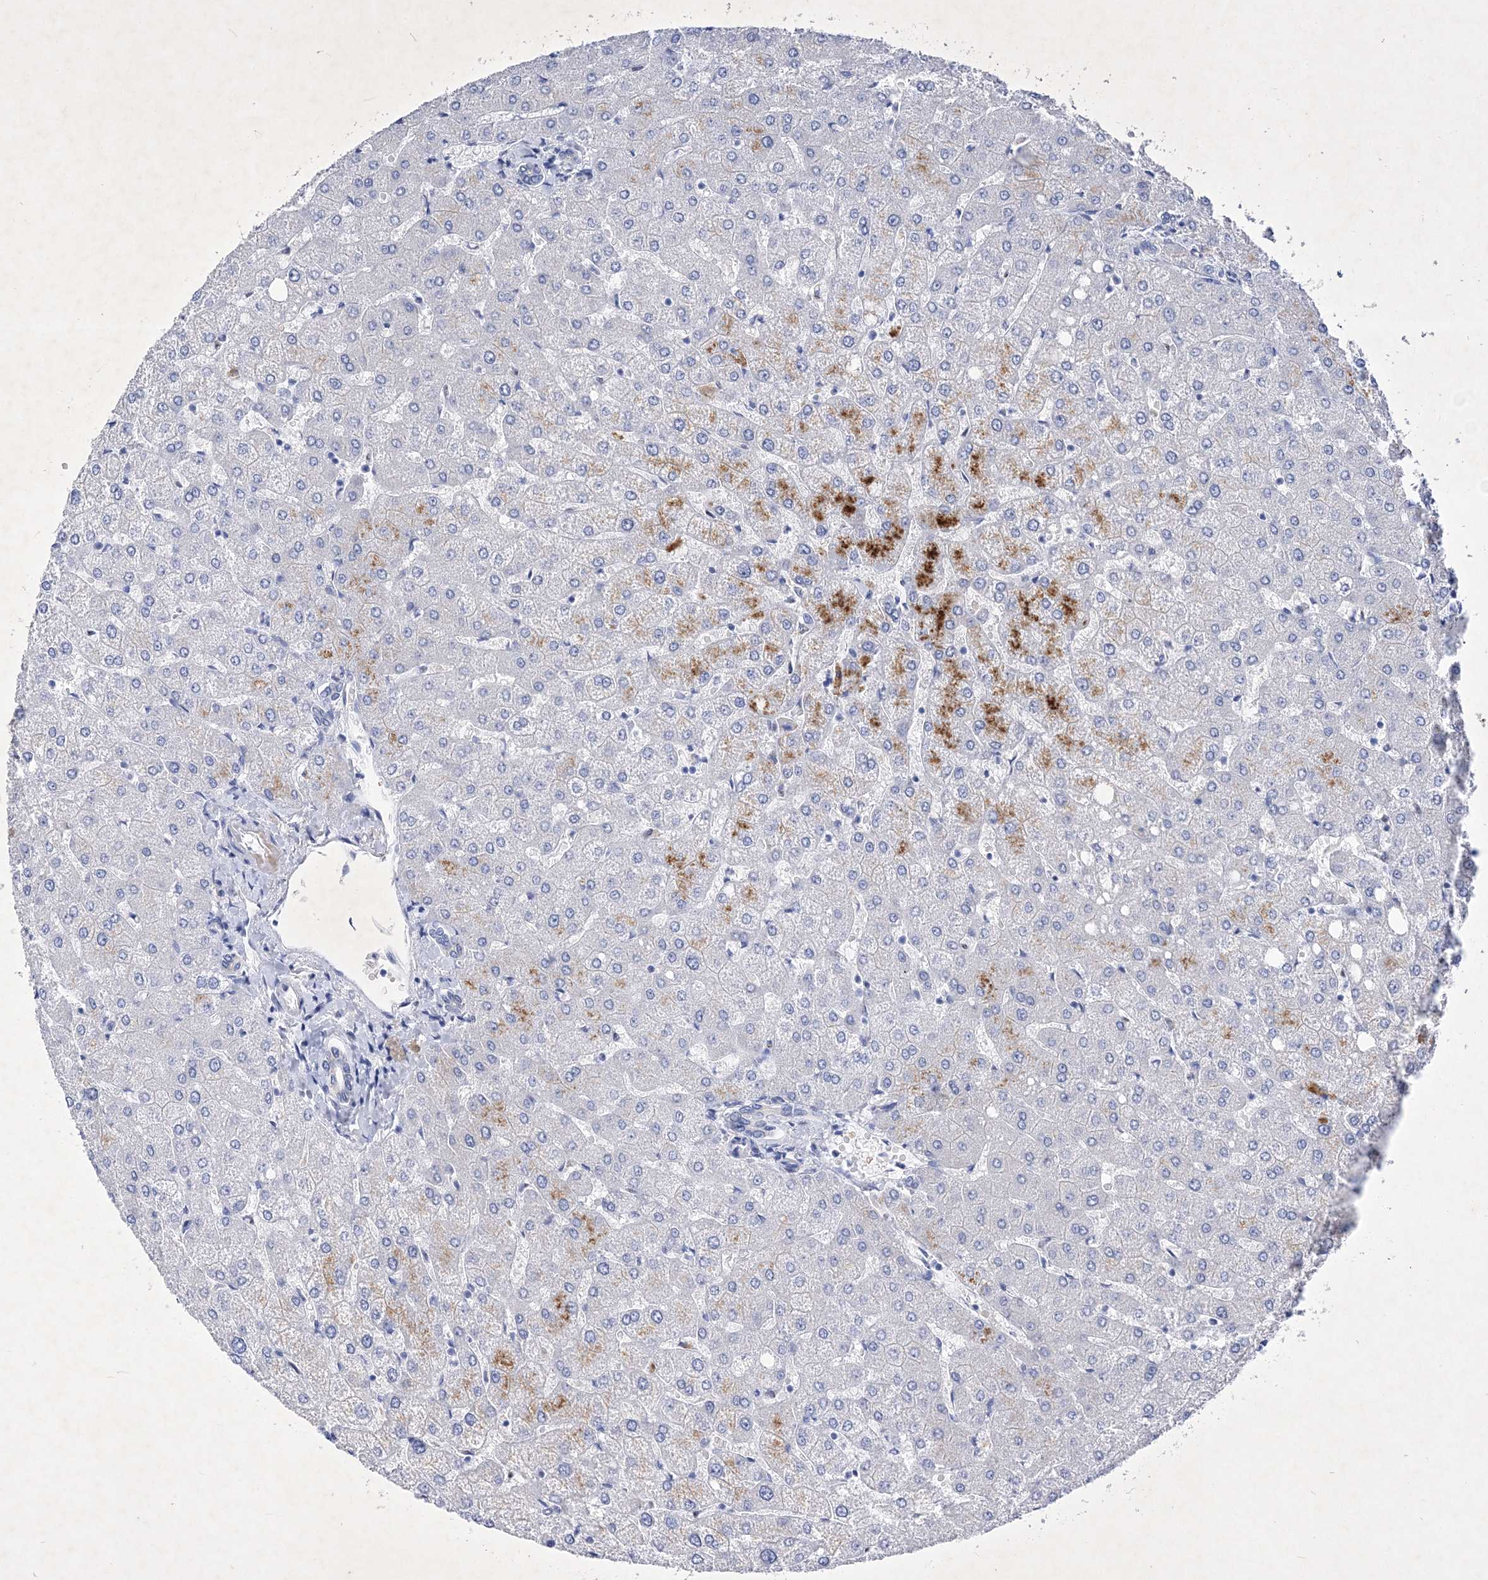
{"staining": {"intensity": "negative", "quantity": "none", "location": "none"}, "tissue": "liver", "cell_type": "Cholangiocytes", "image_type": "normal", "snomed": [{"axis": "morphology", "description": "Normal tissue, NOS"}, {"axis": "topography", "description": "Liver"}], "caption": "Immunohistochemistry micrograph of benign liver stained for a protein (brown), which reveals no positivity in cholangiocytes.", "gene": "GPN1", "patient": {"sex": "female", "age": 54}}